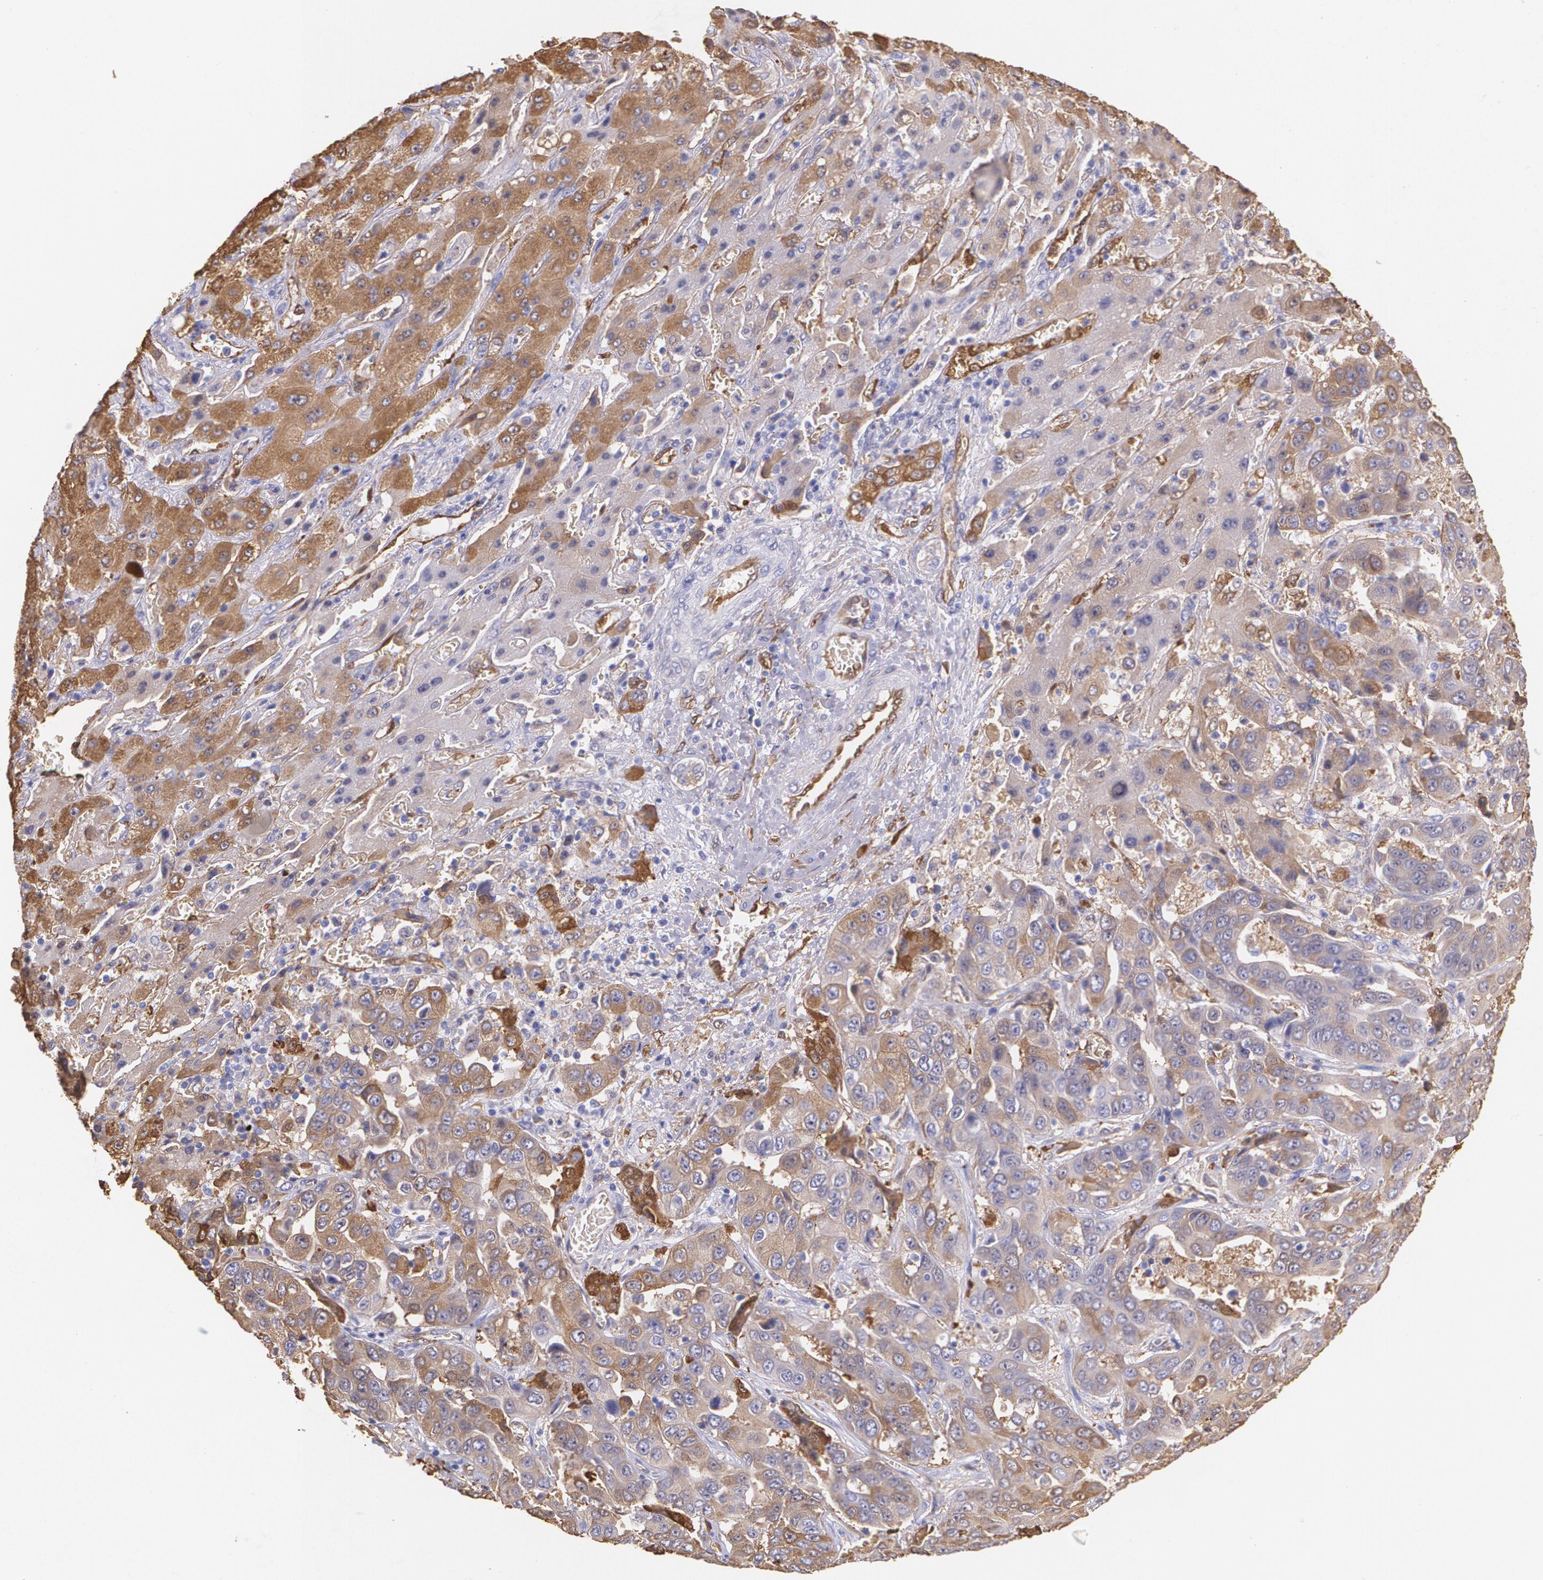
{"staining": {"intensity": "weak", "quantity": "25%-75%", "location": "cytoplasmic/membranous"}, "tissue": "liver cancer", "cell_type": "Tumor cells", "image_type": "cancer", "snomed": [{"axis": "morphology", "description": "Cholangiocarcinoma"}, {"axis": "topography", "description": "Liver"}], "caption": "Tumor cells display low levels of weak cytoplasmic/membranous positivity in approximately 25%-75% of cells in human cholangiocarcinoma (liver).", "gene": "MMP2", "patient": {"sex": "female", "age": 52}}